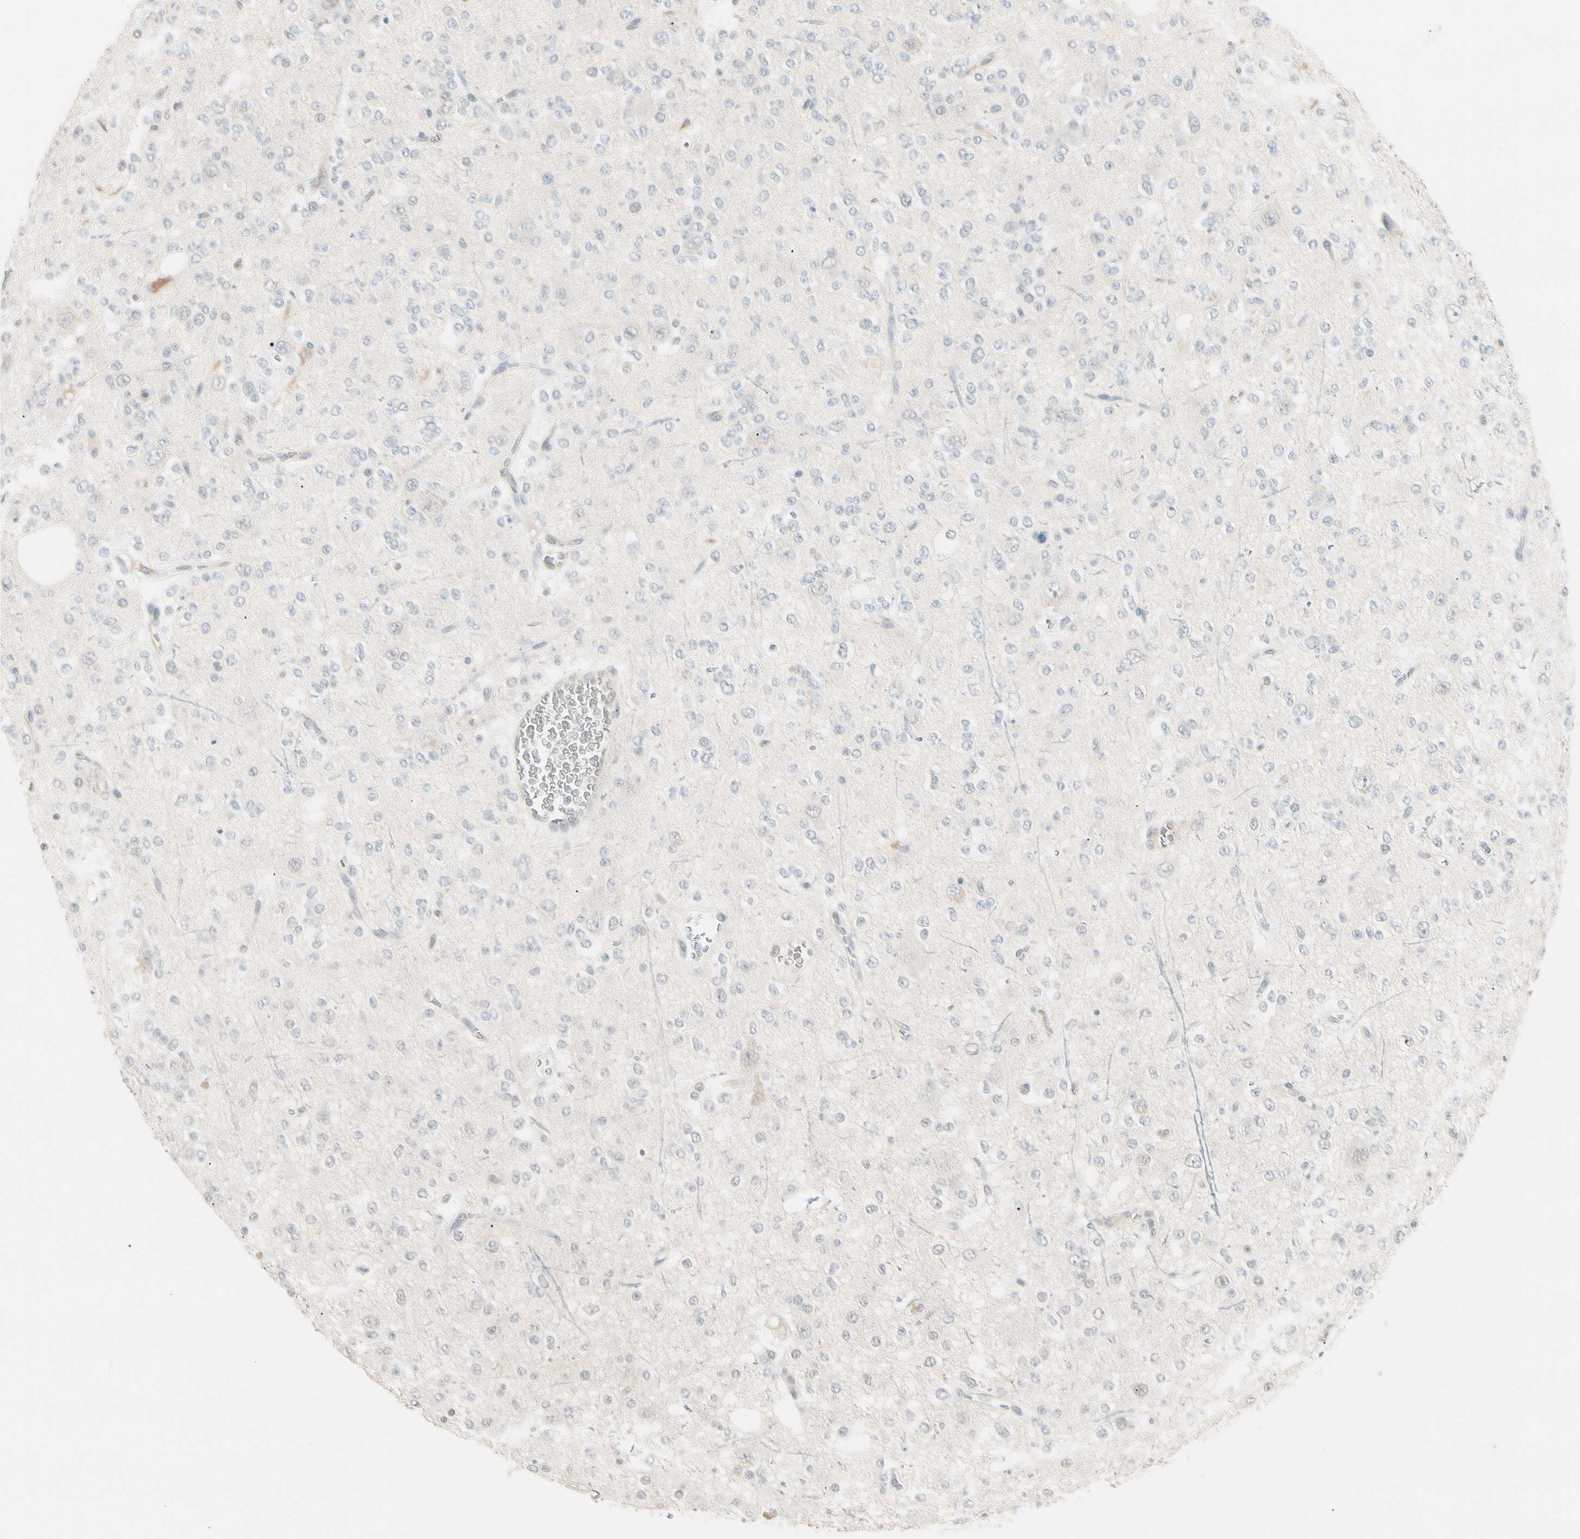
{"staining": {"intensity": "negative", "quantity": "none", "location": "none"}, "tissue": "glioma", "cell_type": "Tumor cells", "image_type": "cancer", "snomed": [{"axis": "morphology", "description": "Glioma, malignant, Low grade"}, {"axis": "topography", "description": "Brain"}], "caption": "This is an immunohistochemistry image of human low-grade glioma (malignant). There is no staining in tumor cells.", "gene": "ASPN", "patient": {"sex": "male", "age": 38}}